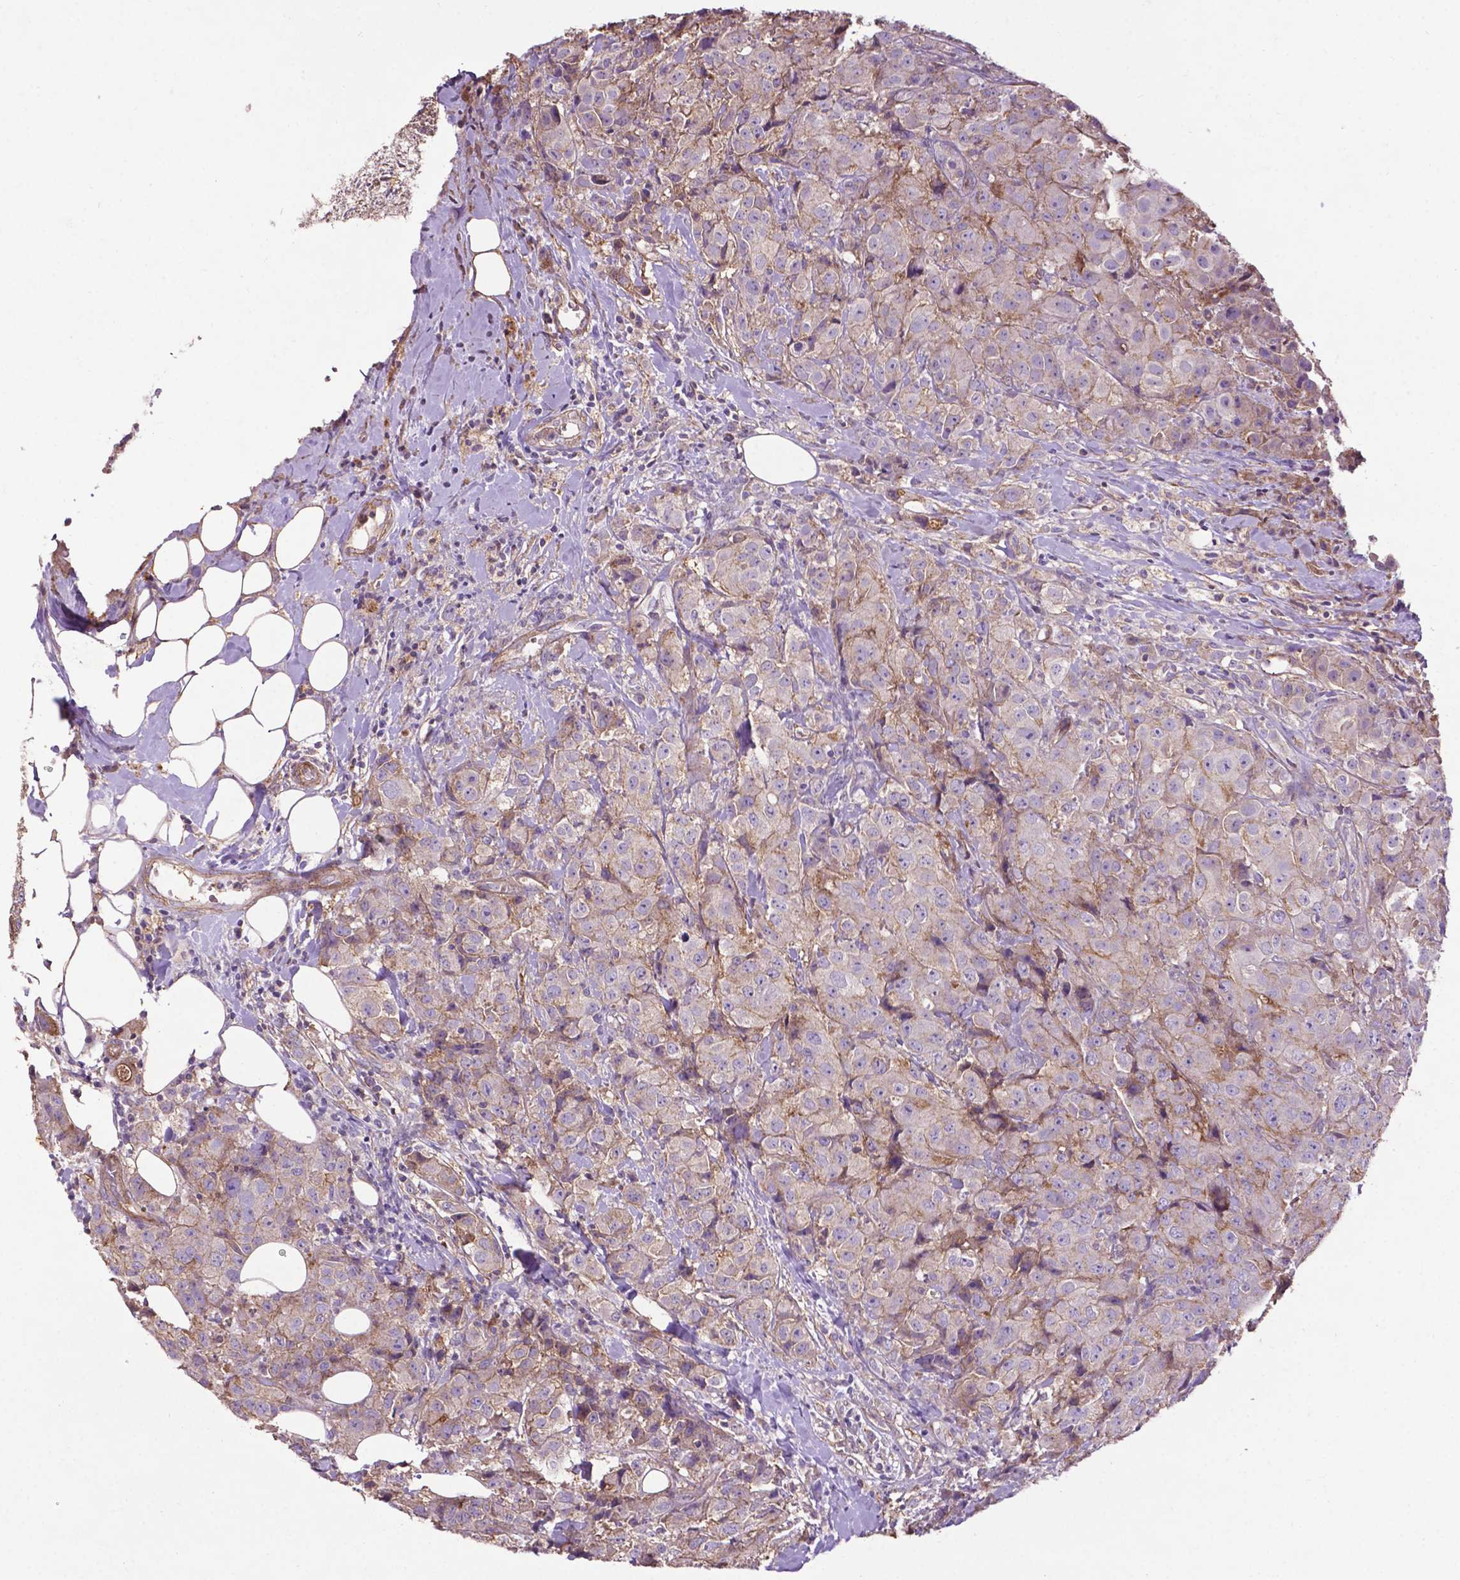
{"staining": {"intensity": "negative", "quantity": "none", "location": "none"}, "tissue": "breast cancer", "cell_type": "Tumor cells", "image_type": "cancer", "snomed": [{"axis": "morphology", "description": "Normal tissue, NOS"}, {"axis": "morphology", "description": "Duct carcinoma"}, {"axis": "topography", "description": "Breast"}], "caption": "Micrograph shows no significant protein positivity in tumor cells of infiltrating ductal carcinoma (breast).", "gene": "RRAS", "patient": {"sex": "female", "age": 43}}